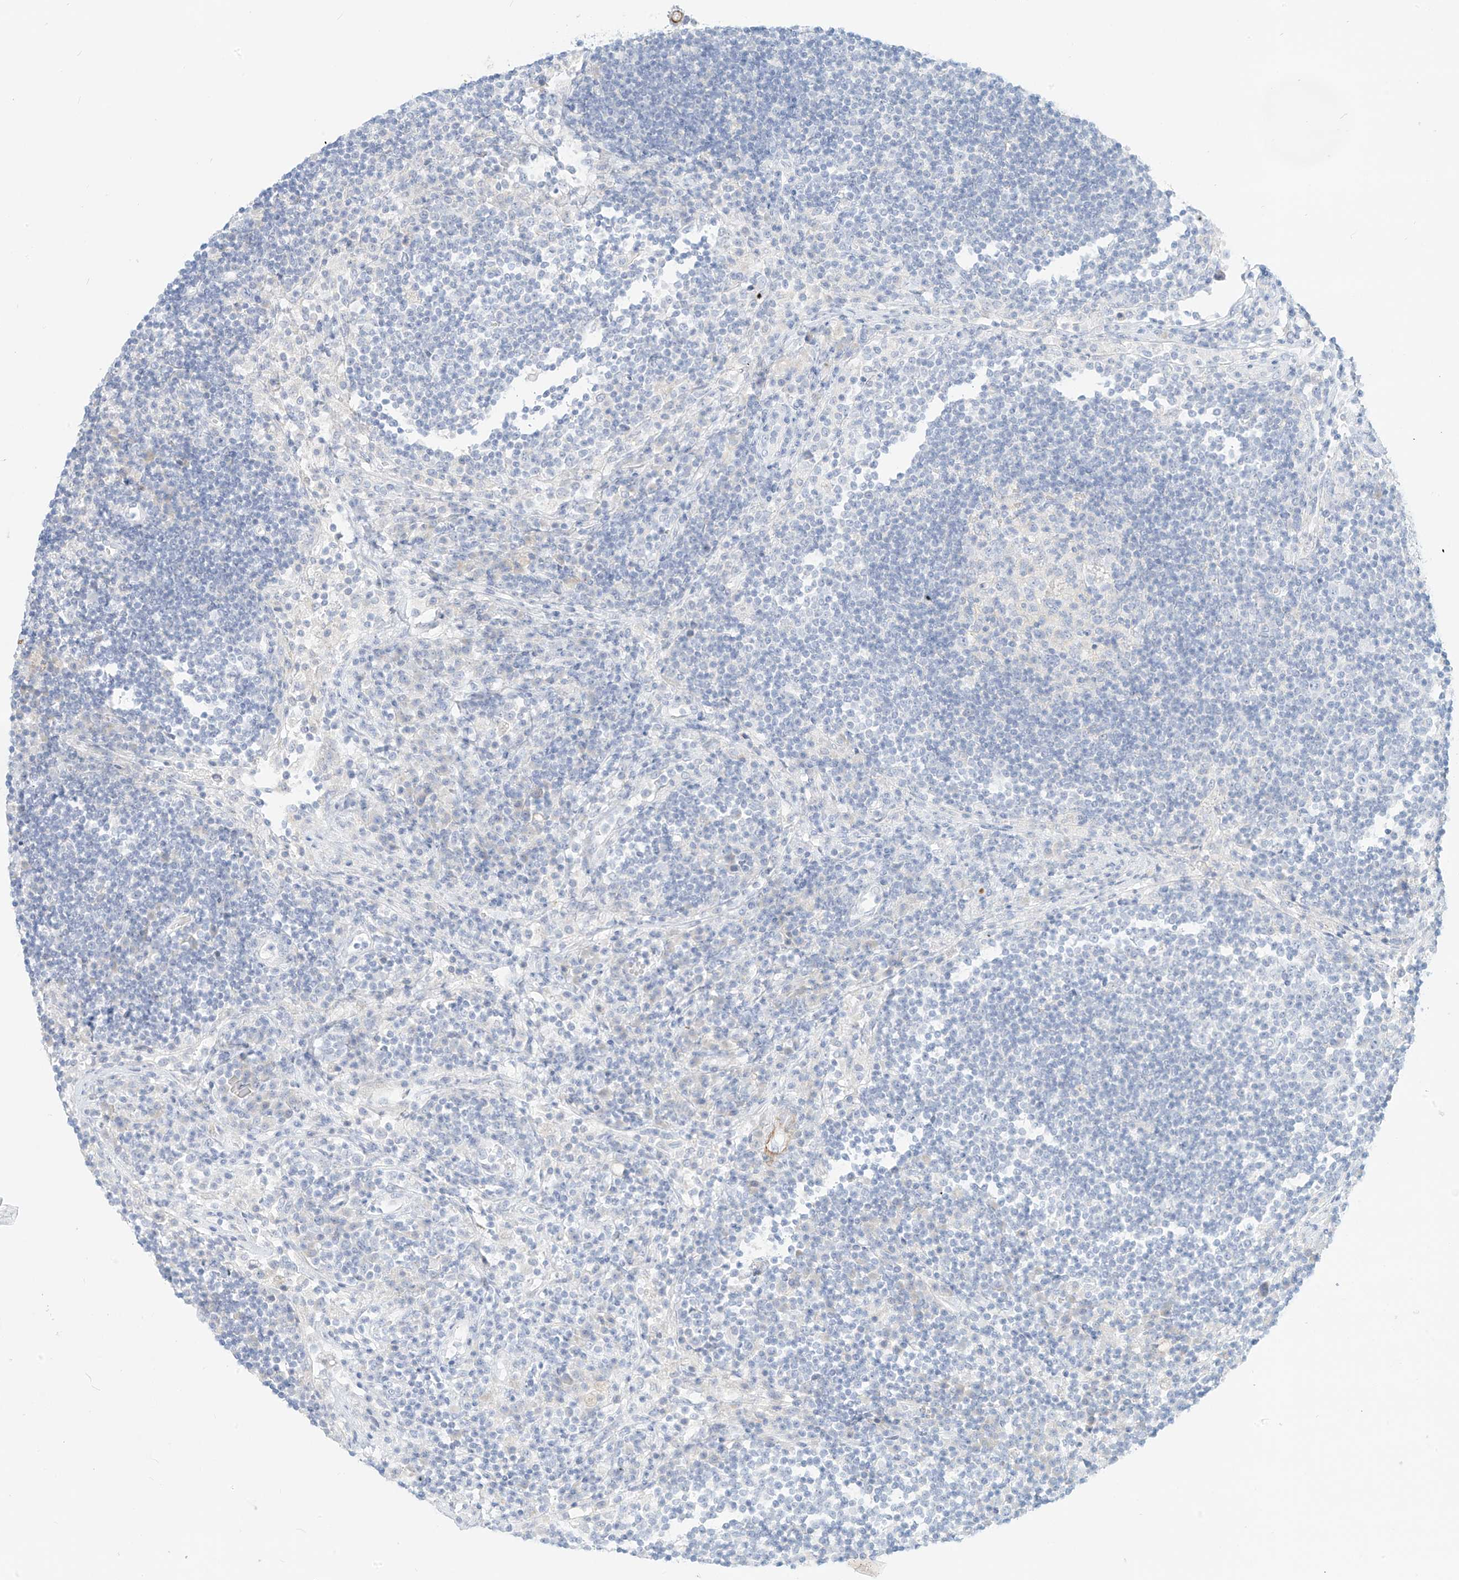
{"staining": {"intensity": "negative", "quantity": "none", "location": "none"}, "tissue": "lymph node", "cell_type": "Germinal center cells", "image_type": "normal", "snomed": [{"axis": "morphology", "description": "Normal tissue, NOS"}, {"axis": "topography", "description": "Lymph node"}], "caption": "DAB immunohistochemical staining of normal human lymph node exhibits no significant expression in germinal center cells. (DAB (3,3'-diaminobenzidine) immunohistochemistry visualized using brightfield microscopy, high magnification).", "gene": "ST3GAL5", "patient": {"sex": "female", "age": 53}}